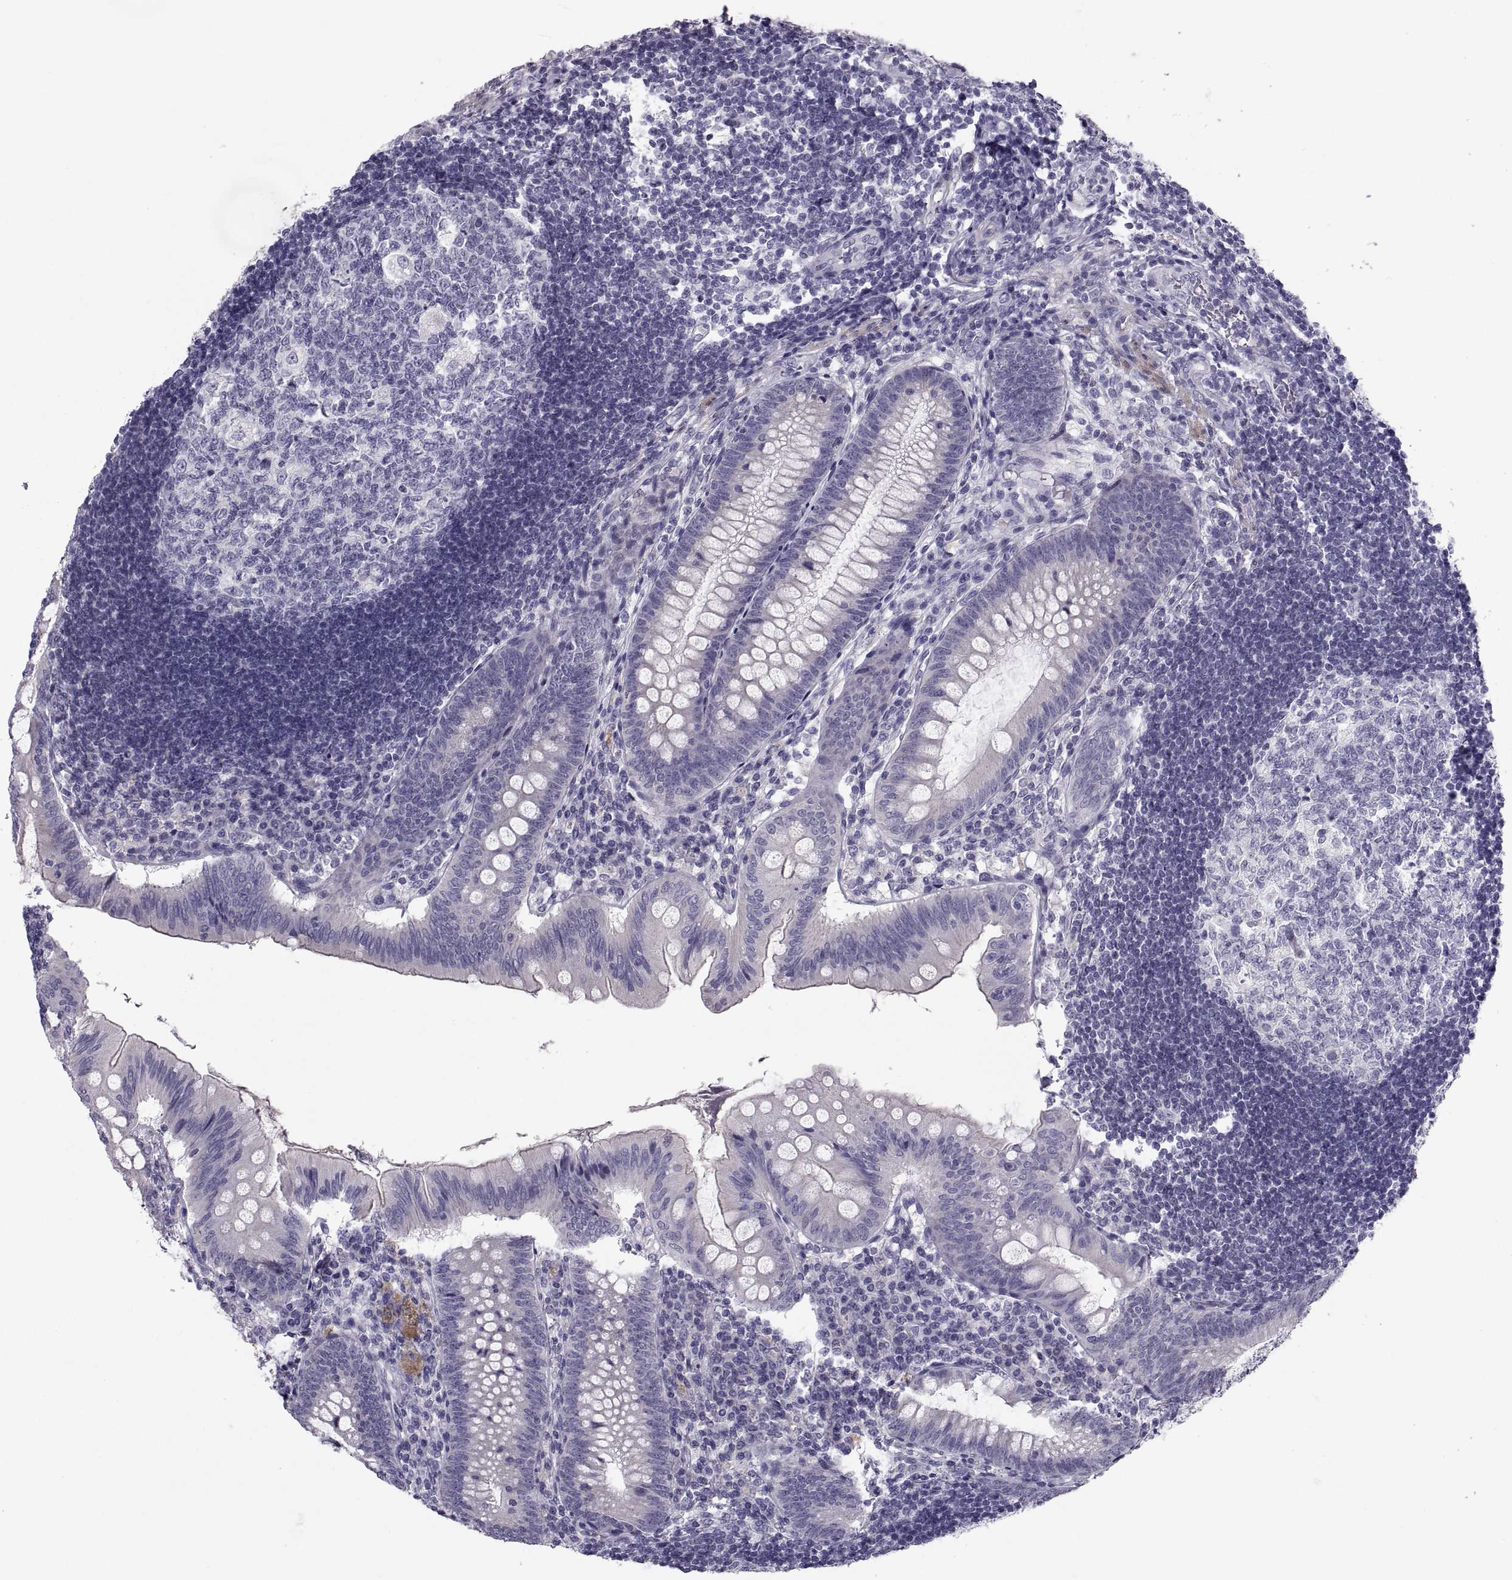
{"staining": {"intensity": "negative", "quantity": "none", "location": "none"}, "tissue": "appendix", "cell_type": "Glandular cells", "image_type": "normal", "snomed": [{"axis": "morphology", "description": "Normal tissue, NOS"}, {"axis": "morphology", "description": "Inflammation, NOS"}, {"axis": "topography", "description": "Appendix"}], "caption": "Immunohistochemical staining of unremarkable human appendix reveals no significant staining in glandular cells.", "gene": "PDZRN4", "patient": {"sex": "male", "age": 16}}